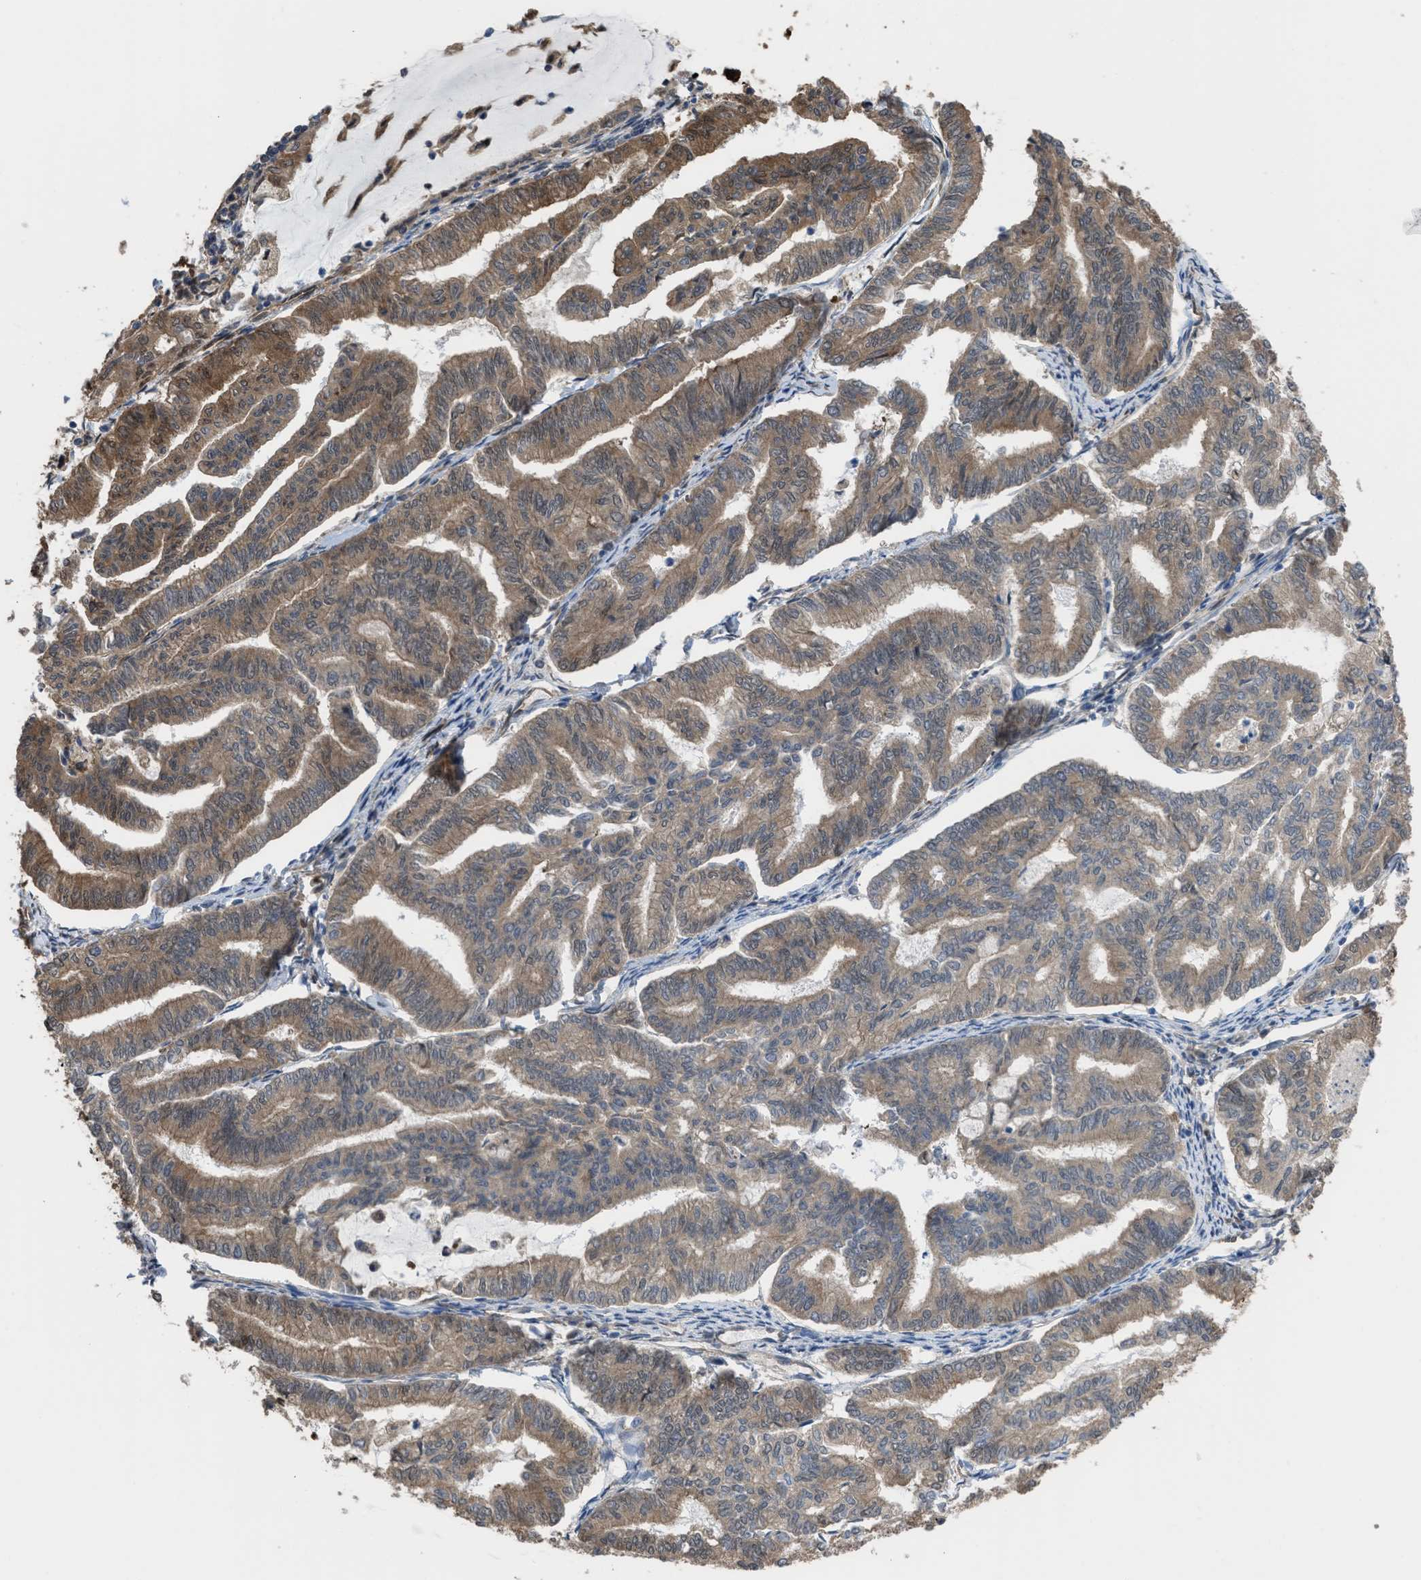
{"staining": {"intensity": "moderate", "quantity": ">75%", "location": "cytoplasmic/membranous"}, "tissue": "endometrial cancer", "cell_type": "Tumor cells", "image_type": "cancer", "snomed": [{"axis": "morphology", "description": "Adenocarcinoma, NOS"}, {"axis": "topography", "description": "Endometrium"}], "caption": "IHC of endometrial cancer exhibits medium levels of moderate cytoplasmic/membranous staining in approximately >75% of tumor cells.", "gene": "YWHAG", "patient": {"sex": "female", "age": 79}}